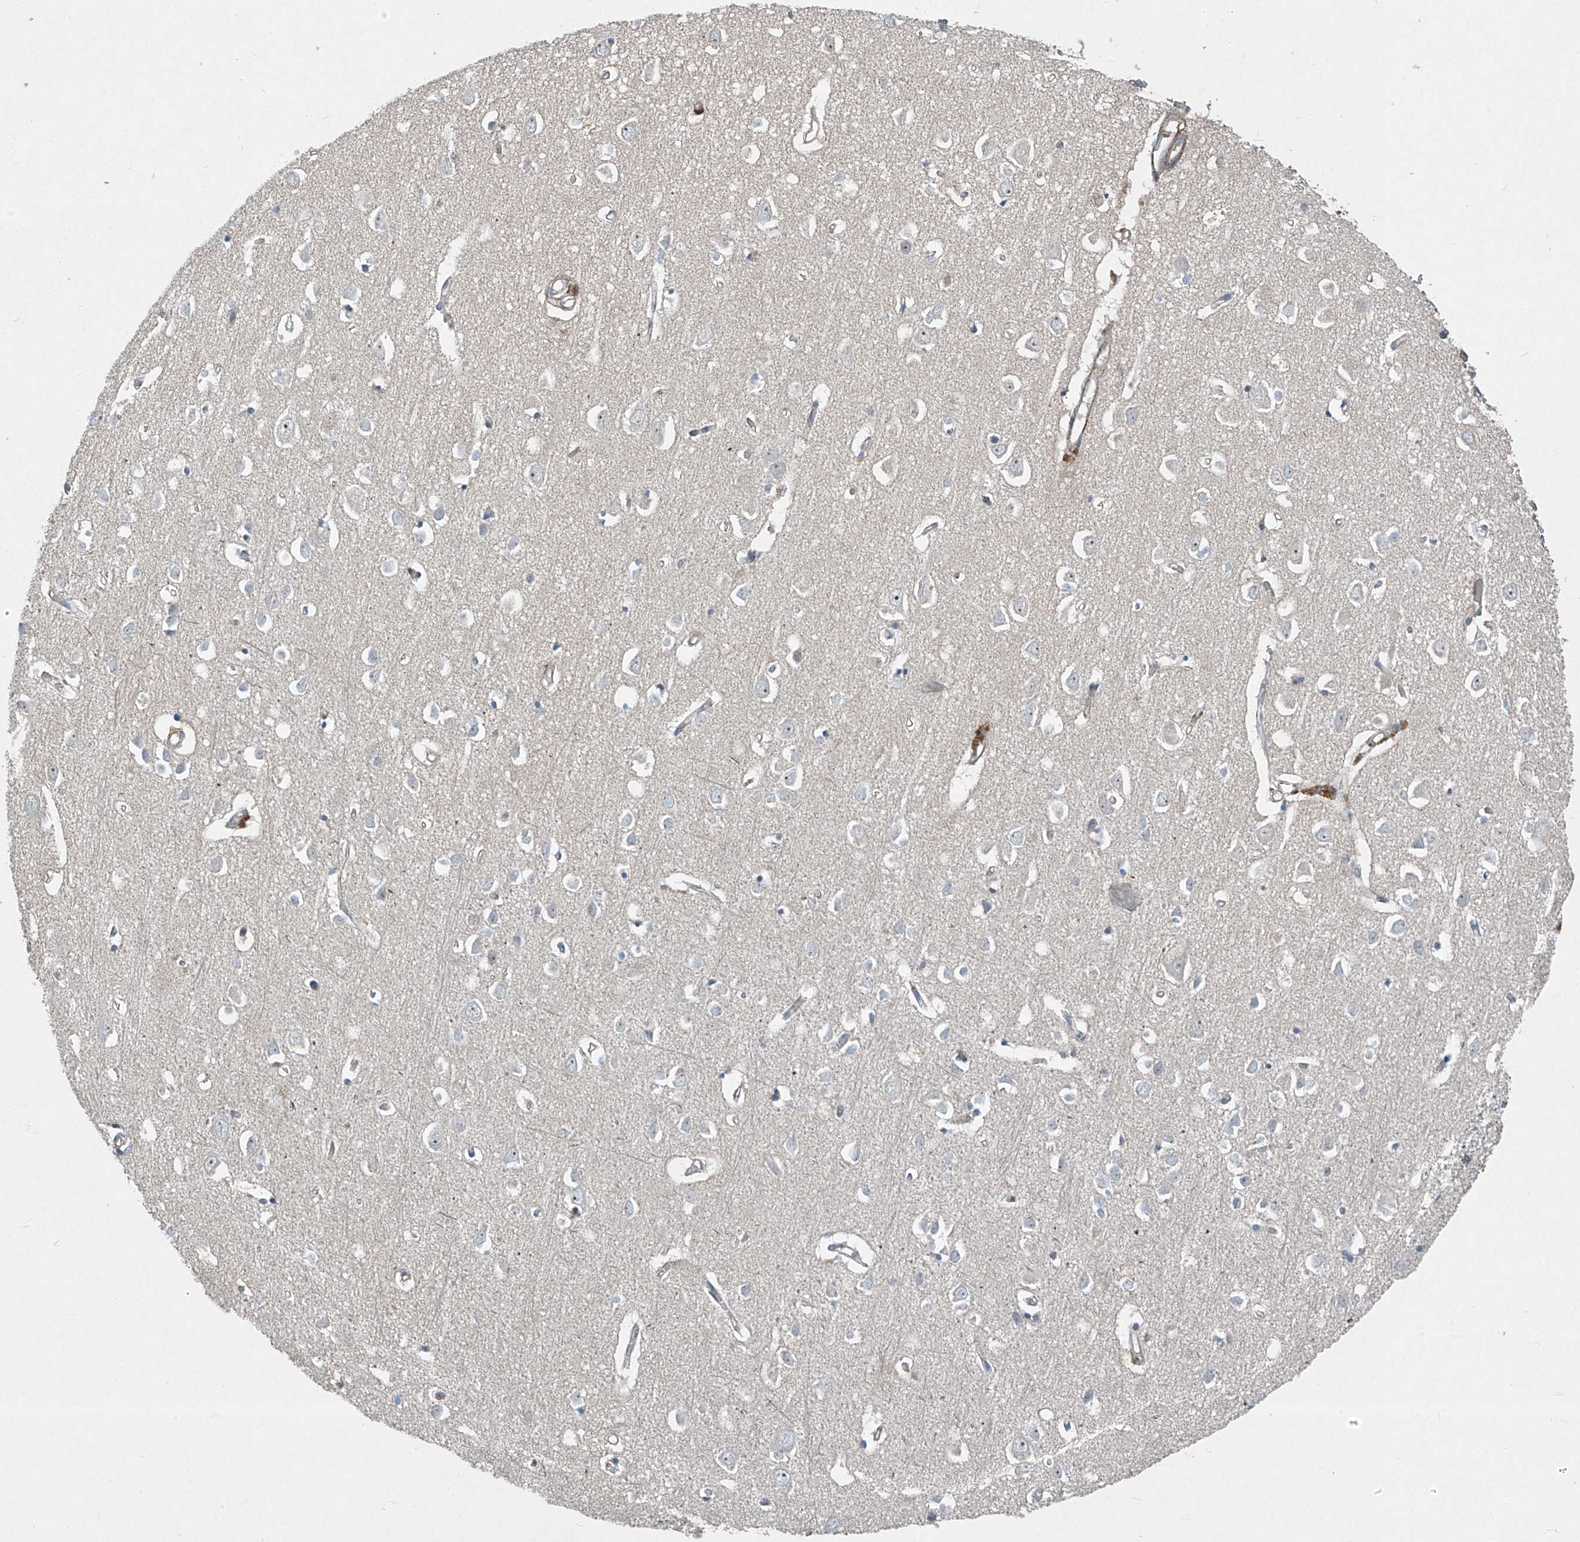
{"staining": {"intensity": "weak", "quantity": "25%-75%", "location": "cytoplasmic/membranous"}, "tissue": "cerebral cortex", "cell_type": "Endothelial cells", "image_type": "normal", "snomed": [{"axis": "morphology", "description": "Normal tissue, NOS"}, {"axis": "topography", "description": "Cerebral cortex"}], "caption": "Immunohistochemical staining of normal human cerebral cortex exhibits 25%-75% levels of weak cytoplasmic/membranous protein expression in approximately 25%-75% of endothelial cells.", "gene": "PPCS", "patient": {"sex": "female", "age": 64}}